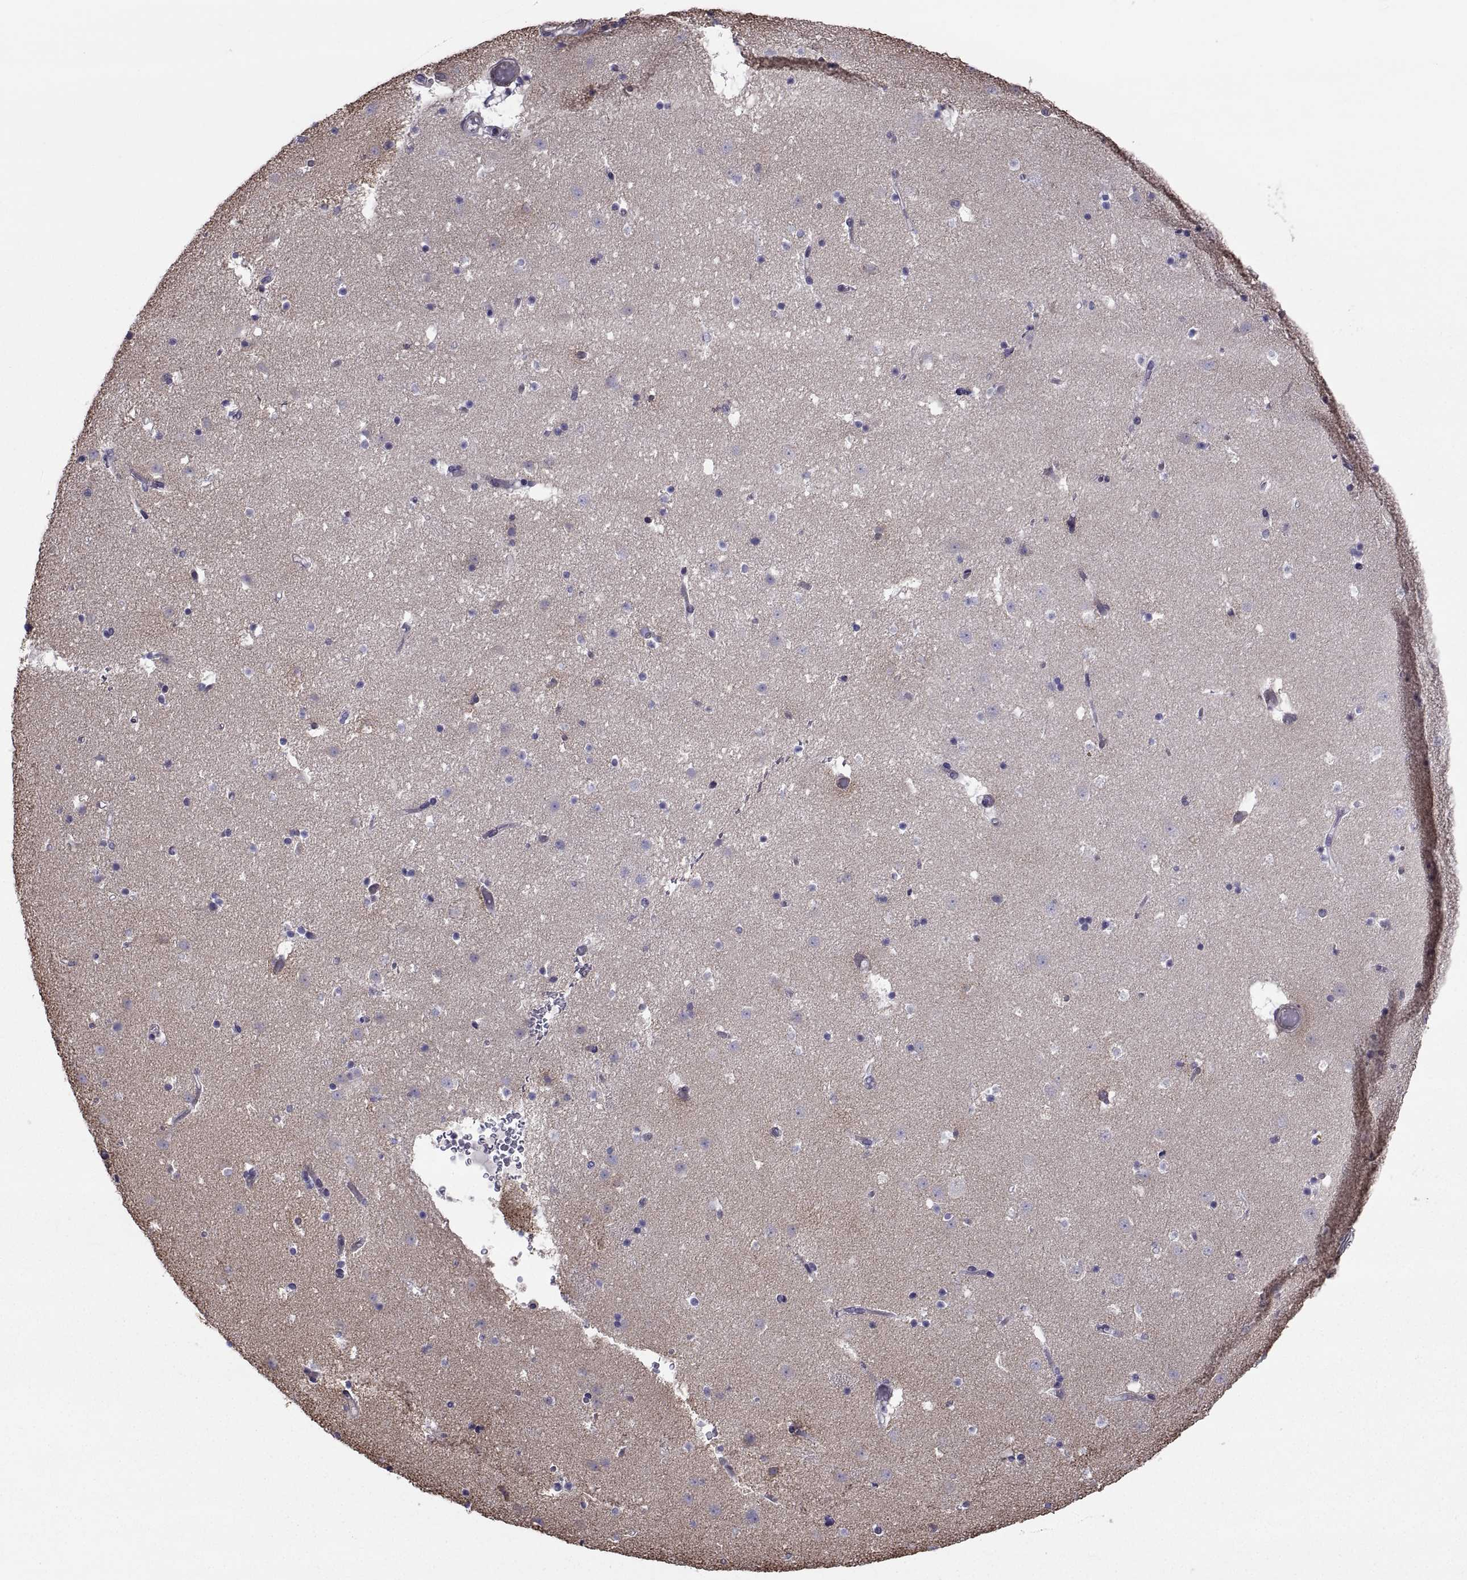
{"staining": {"intensity": "negative", "quantity": "none", "location": "none"}, "tissue": "caudate", "cell_type": "Glial cells", "image_type": "normal", "snomed": [{"axis": "morphology", "description": "Normal tissue, NOS"}, {"axis": "topography", "description": "Lateral ventricle wall"}], "caption": "Micrograph shows no significant protein positivity in glial cells of normal caudate.", "gene": "ANO1", "patient": {"sex": "female", "age": 42}}